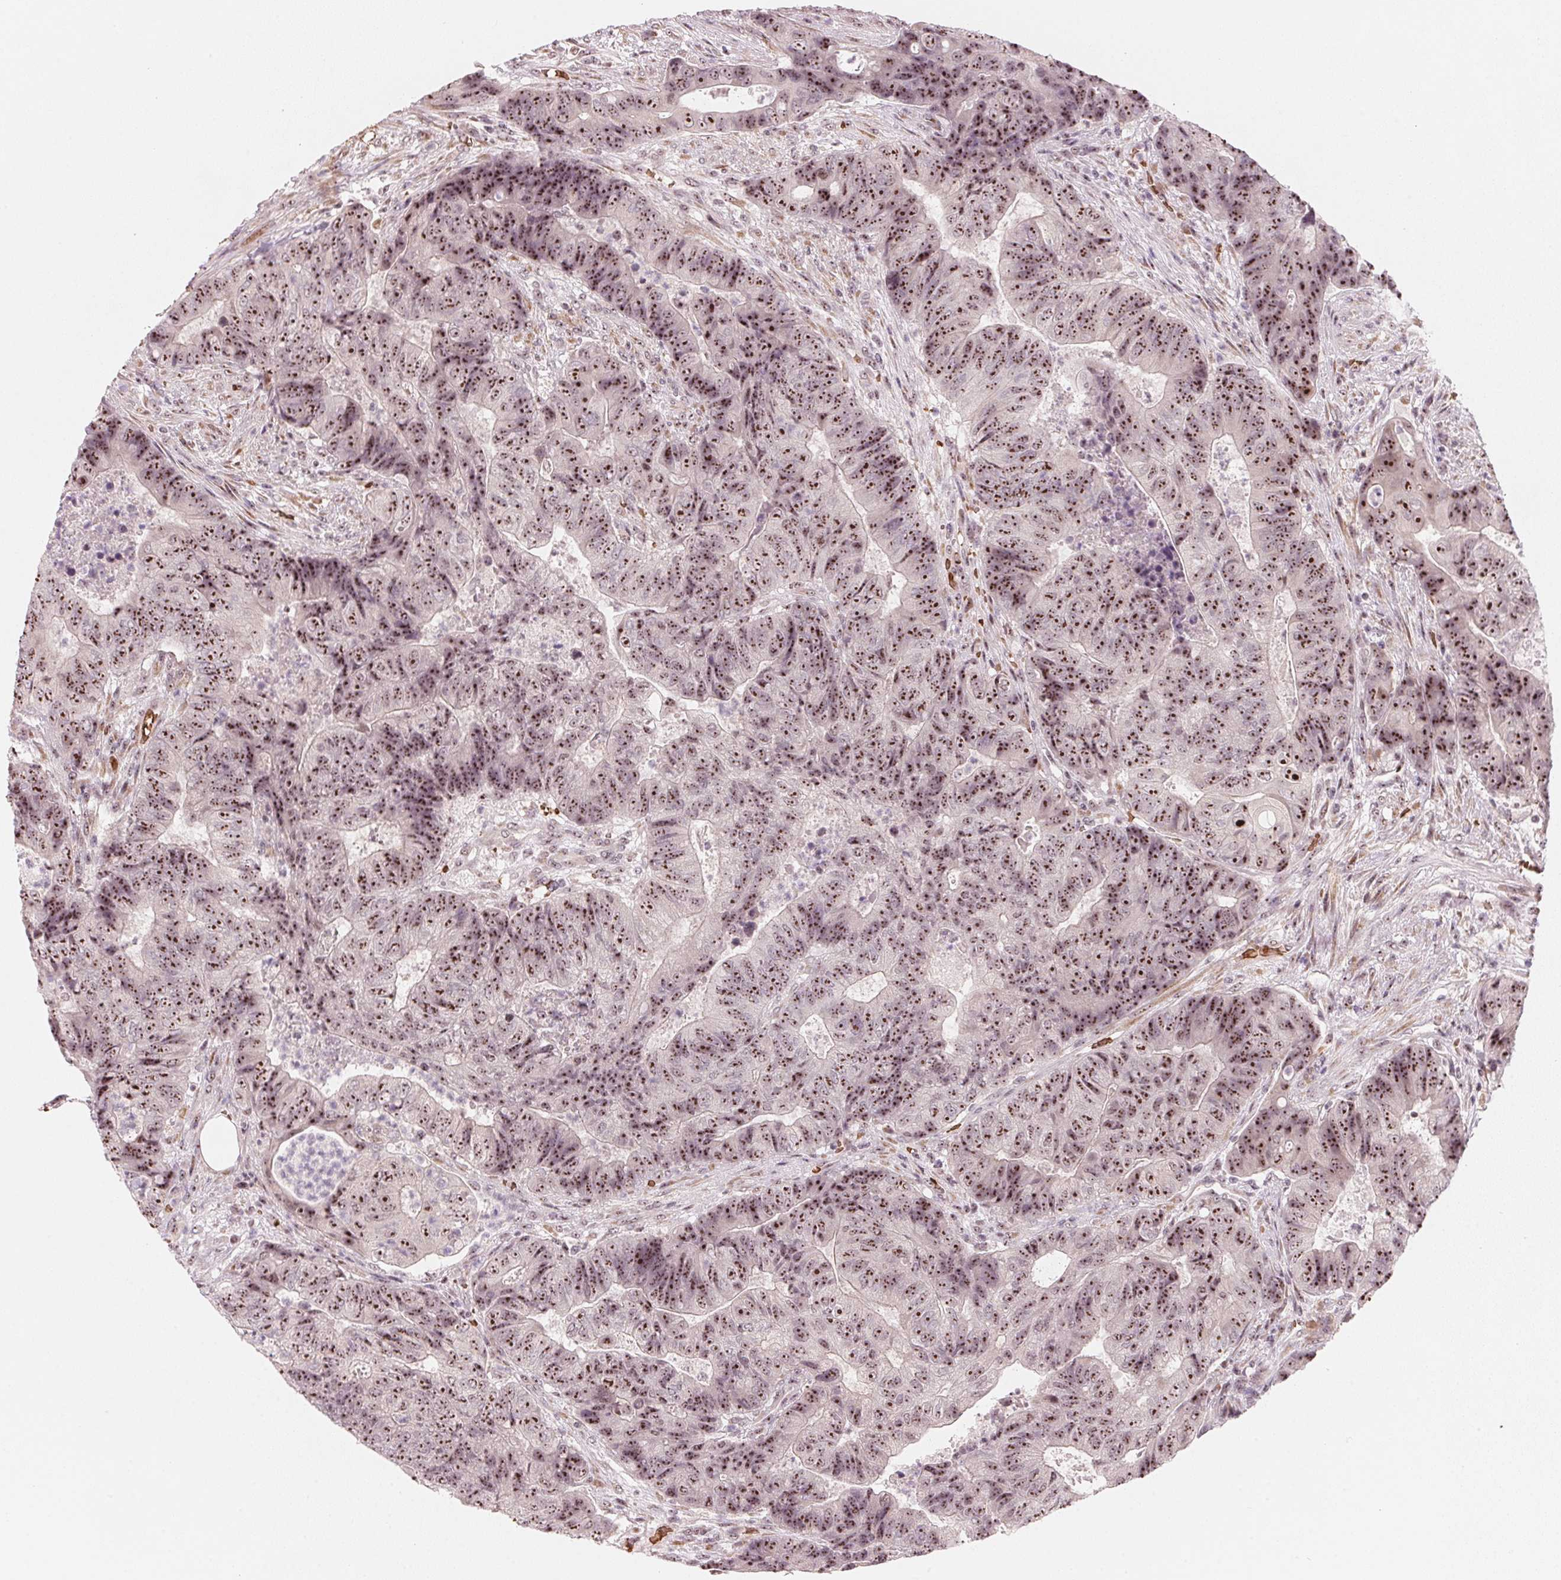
{"staining": {"intensity": "strong", "quantity": ">75%", "location": "nuclear"}, "tissue": "colorectal cancer", "cell_type": "Tumor cells", "image_type": "cancer", "snomed": [{"axis": "morphology", "description": "Normal tissue, NOS"}, {"axis": "morphology", "description": "Adenocarcinoma, NOS"}, {"axis": "topography", "description": "Colon"}], "caption": "The photomicrograph shows immunohistochemical staining of colorectal adenocarcinoma. There is strong nuclear staining is seen in about >75% of tumor cells. The staining was performed using DAB (3,3'-diaminobenzidine), with brown indicating positive protein expression. Nuclei are stained blue with hematoxylin.", "gene": "DNTTIP2", "patient": {"sex": "female", "age": 48}}